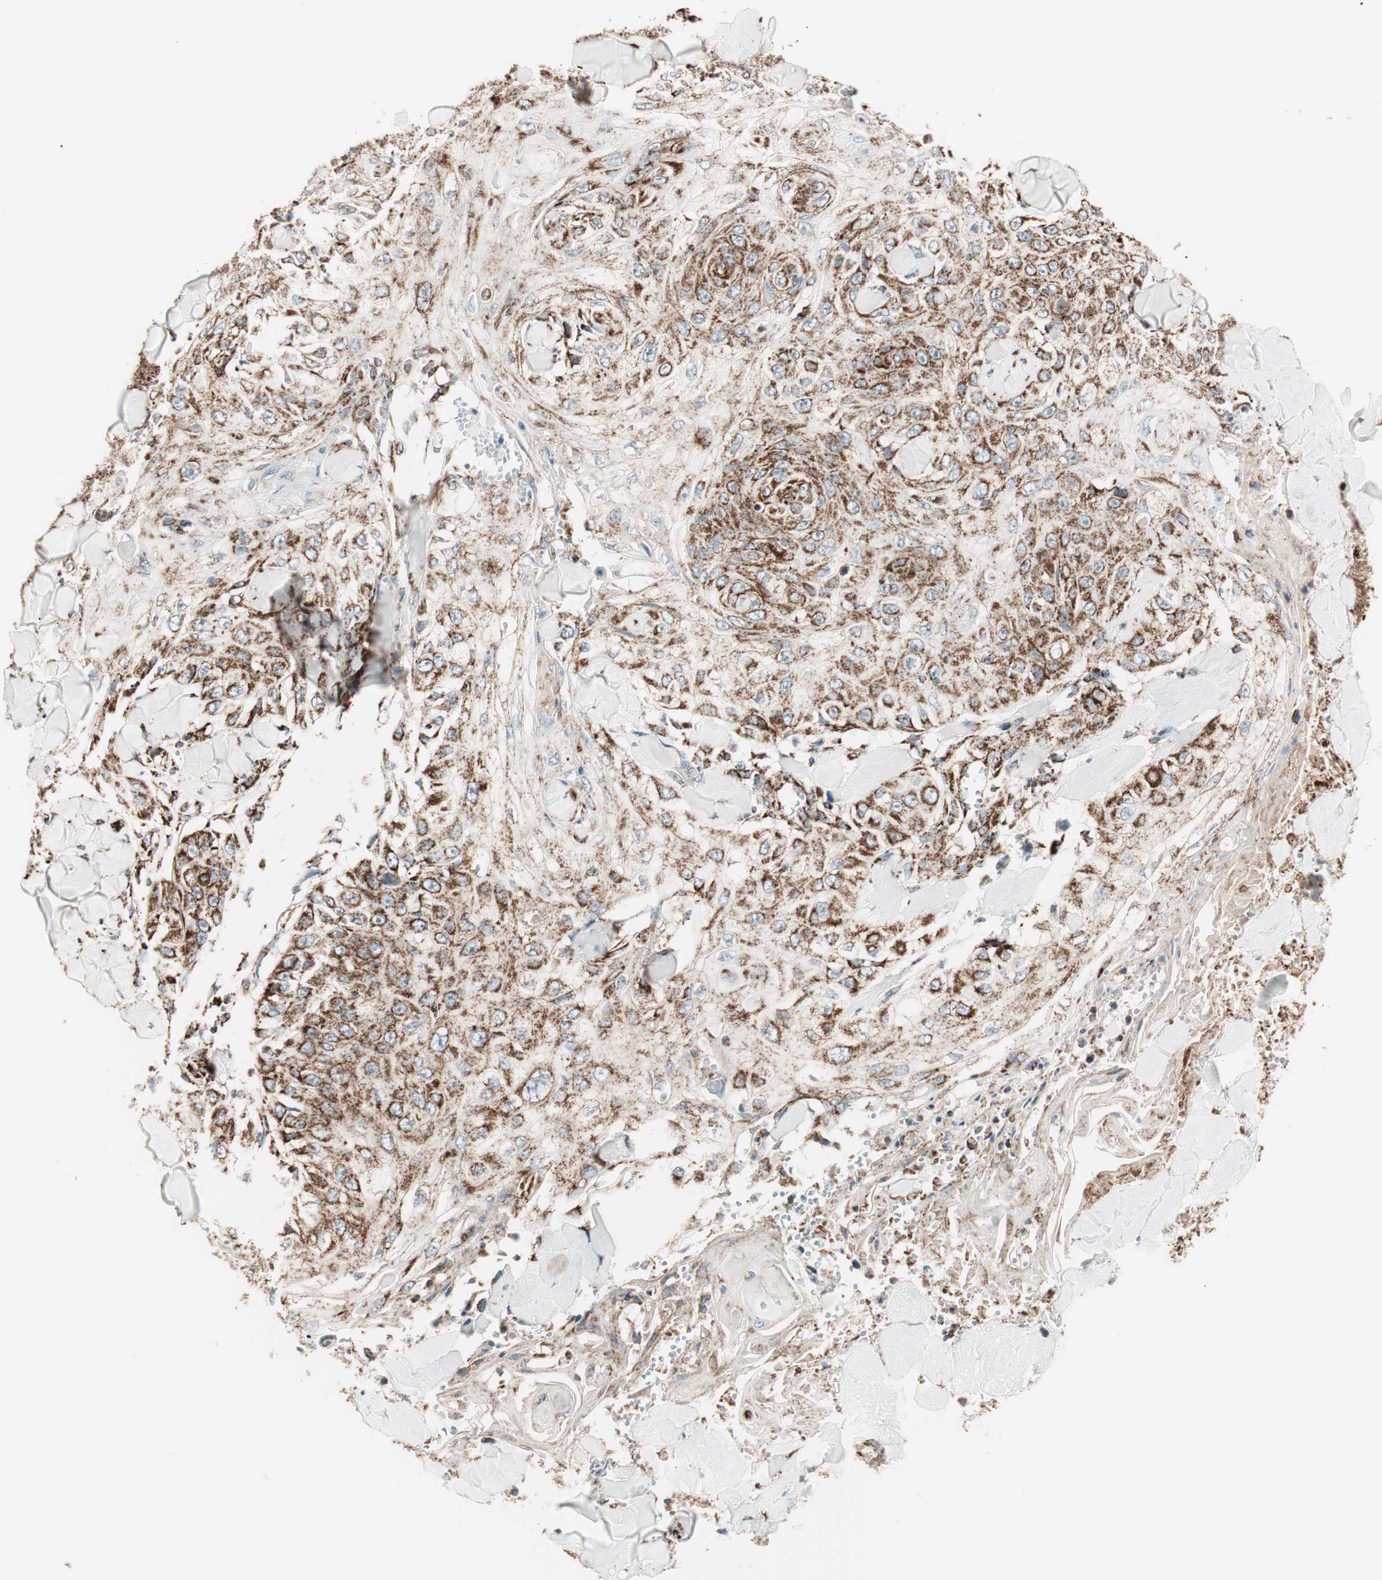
{"staining": {"intensity": "strong", "quantity": ">75%", "location": "cytoplasmic/membranous"}, "tissue": "skin cancer", "cell_type": "Tumor cells", "image_type": "cancer", "snomed": [{"axis": "morphology", "description": "Squamous cell carcinoma, NOS"}, {"axis": "topography", "description": "Skin"}], "caption": "Immunohistochemical staining of skin squamous cell carcinoma reveals high levels of strong cytoplasmic/membranous protein staining in about >75% of tumor cells.", "gene": "TOMM22", "patient": {"sex": "male", "age": 86}}